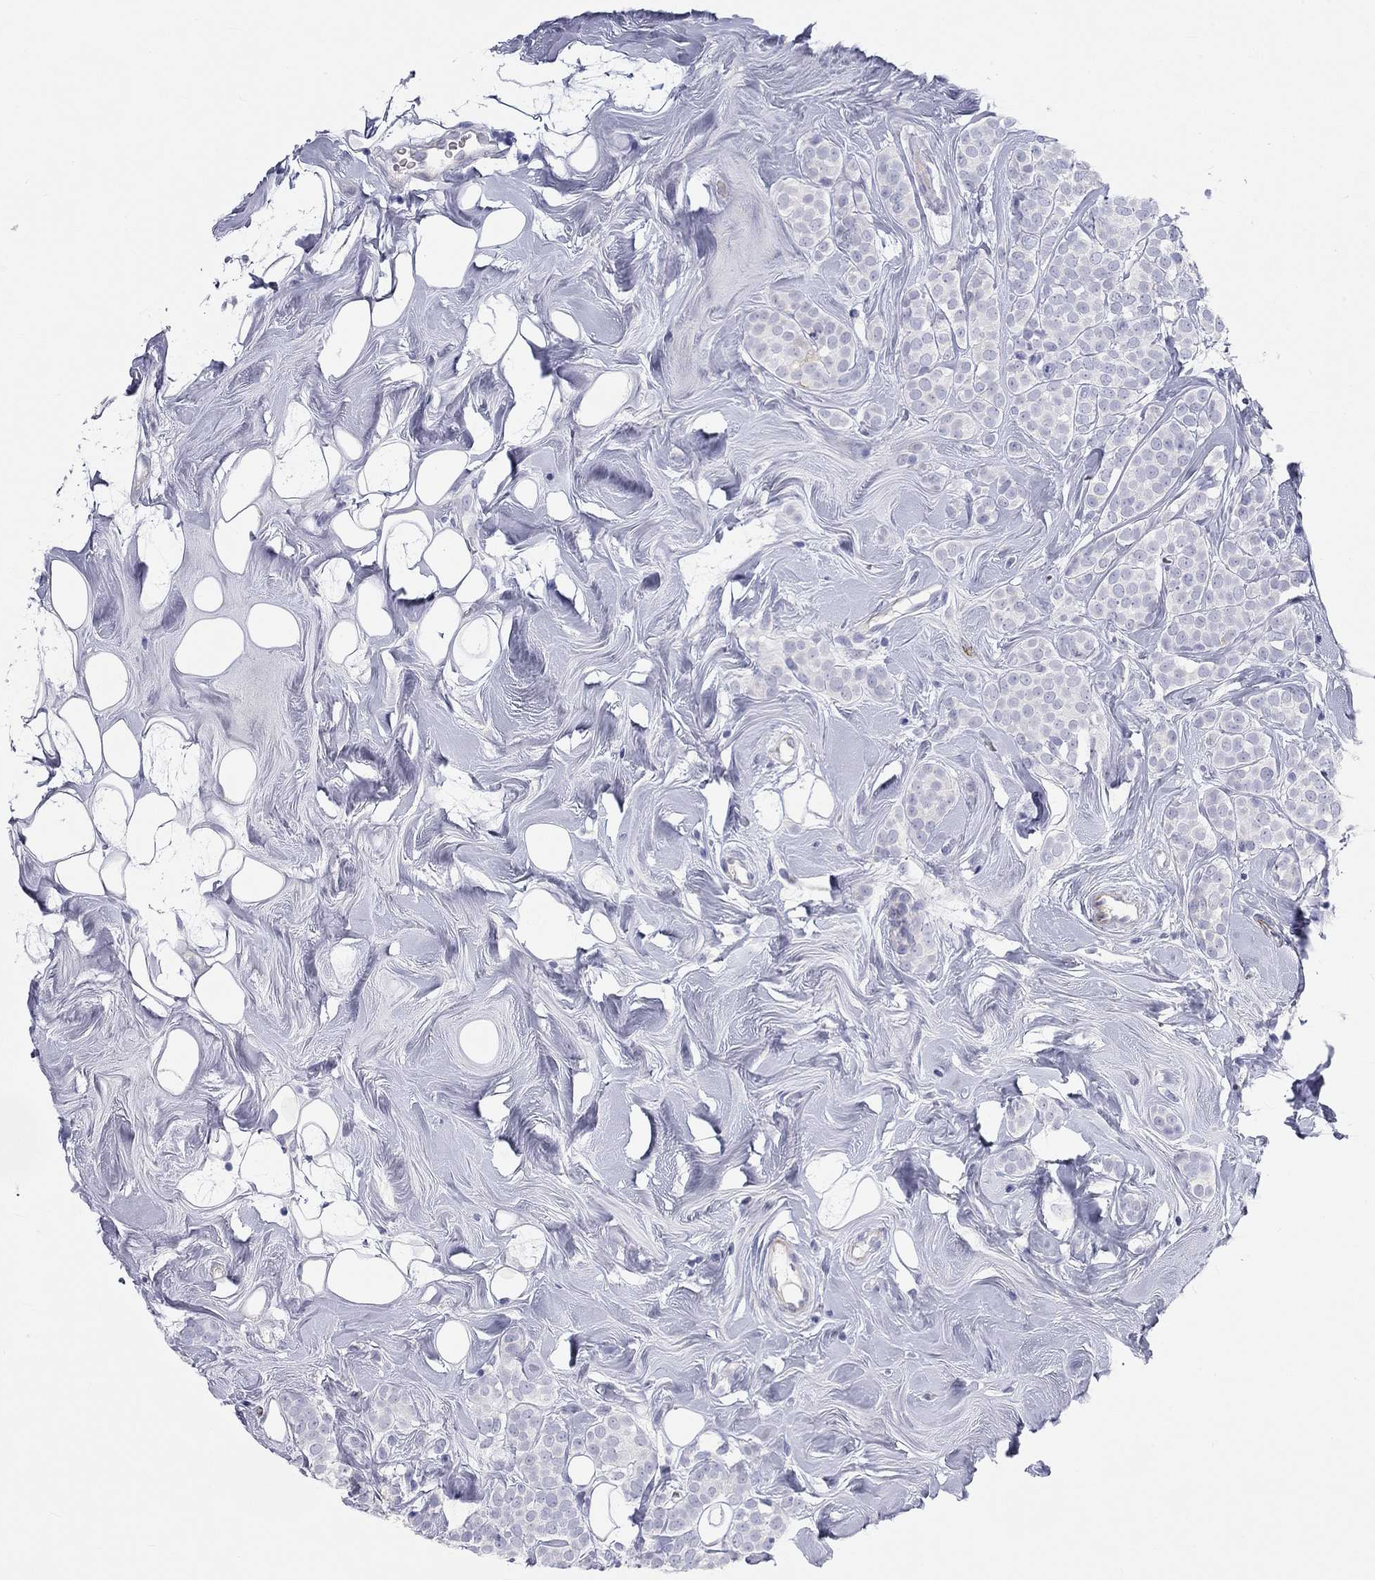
{"staining": {"intensity": "negative", "quantity": "none", "location": "none"}, "tissue": "breast cancer", "cell_type": "Tumor cells", "image_type": "cancer", "snomed": [{"axis": "morphology", "description": "Lobular carcinoma"}, {"axis": "topography", "description": "Breast"}], "caption": "Human breast cancer (lobular carcinoma) stained for a protein using IHC reveals no positivity in tumor cells.", "gene": "PCDHGC5", "patient": {"sex": "female", "age": 49}}